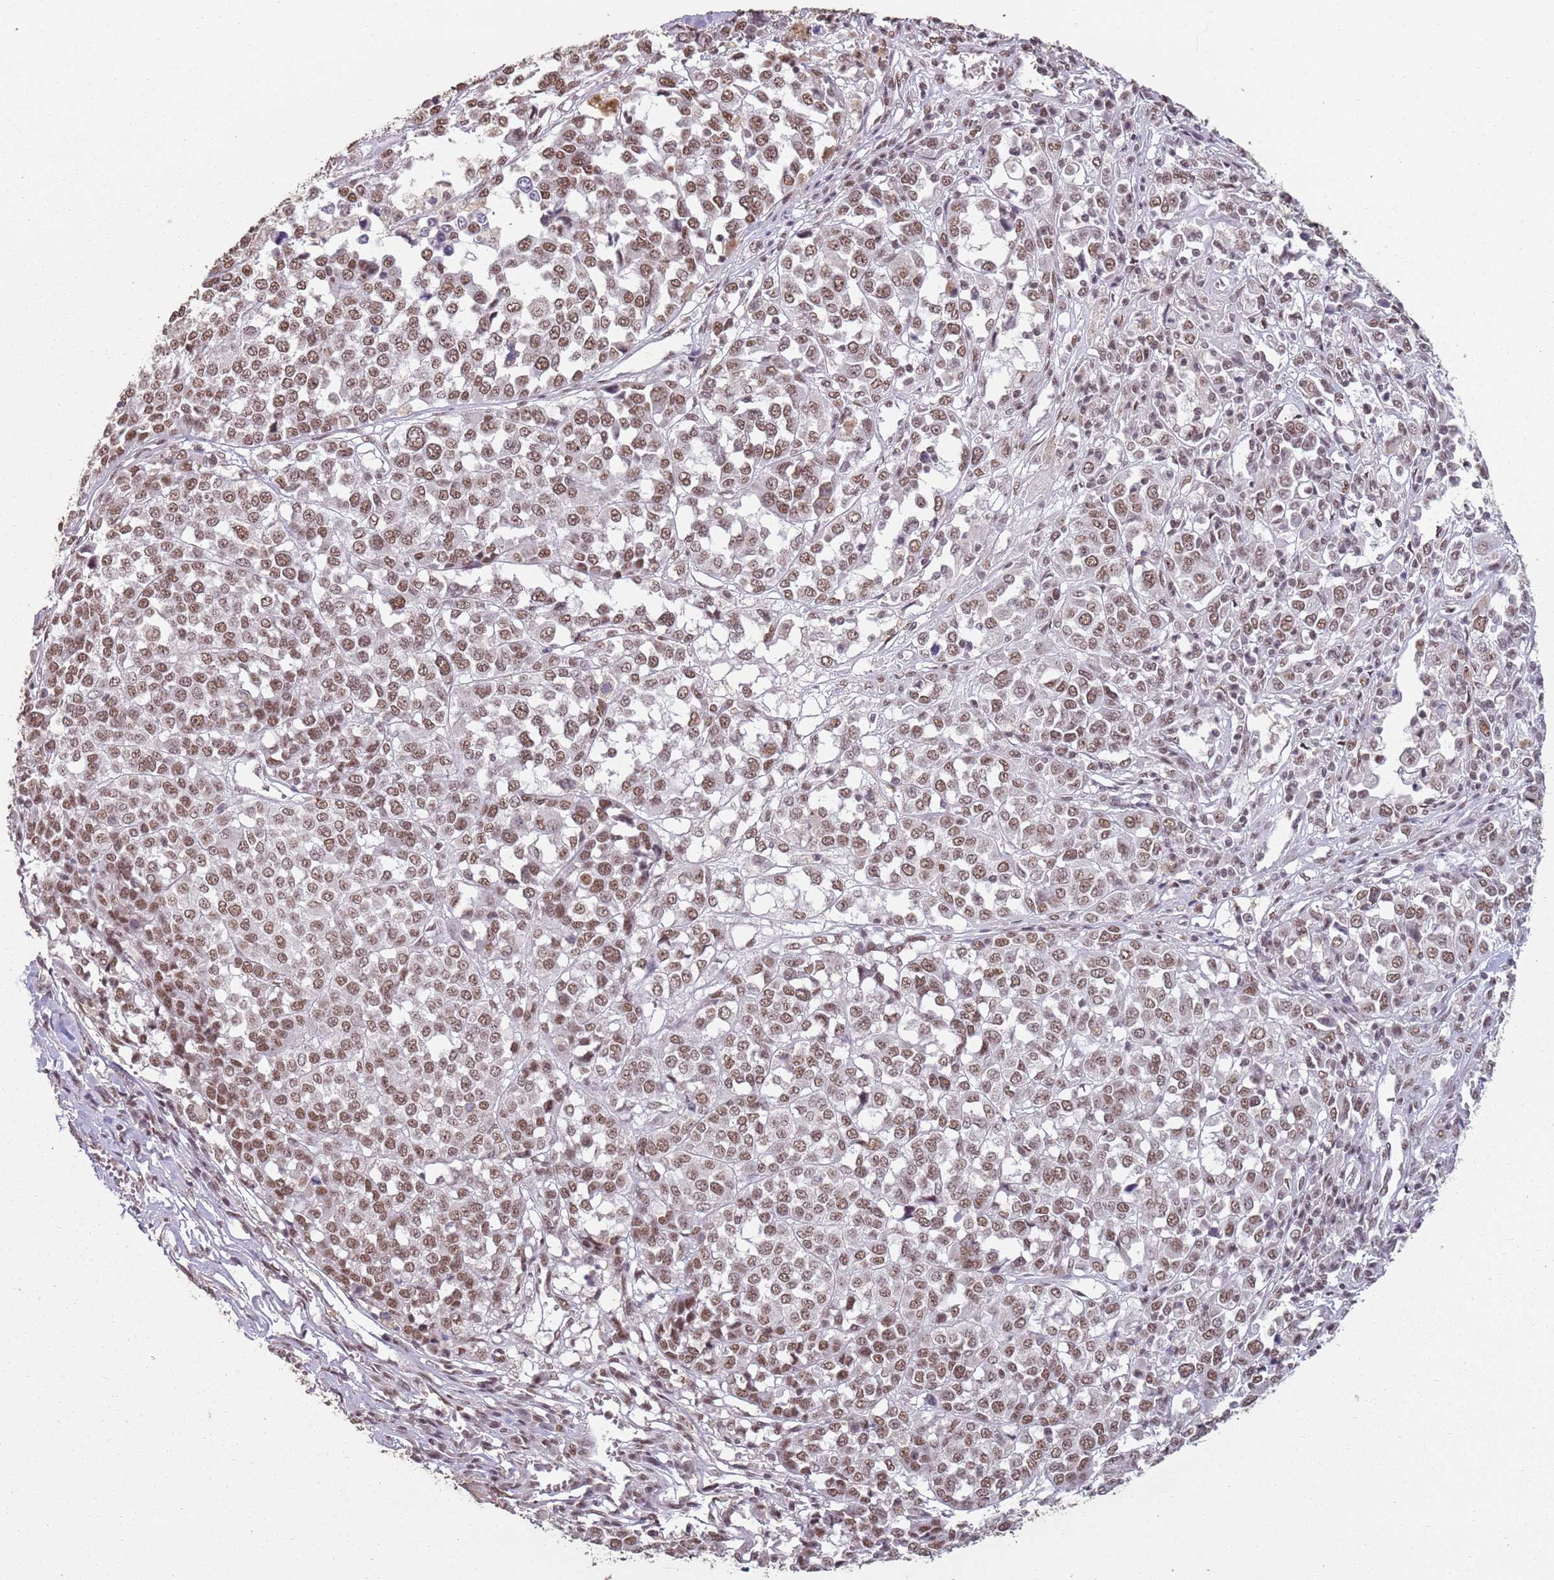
{"staining": {"intensity": "moderate", "quantity": ">75%", "location": "nuclear"}, "tissue": "melanoma", "cell_type": "Tumor cells", "image_type": "cancer", "snomed": [{"axis": "morphology", "description": "Malignant melanoma, Metastatic site"}, {"axis": "topography", "description": "Lymph node"}], "caption": "A photomicrograph of malignant melanoma (metastatic site) stained for a protein exhibits moderate nuclear brown staining in tumor cells.", "gene": "ARL14EP", "patient": {"sex": "male", "age": 44}}